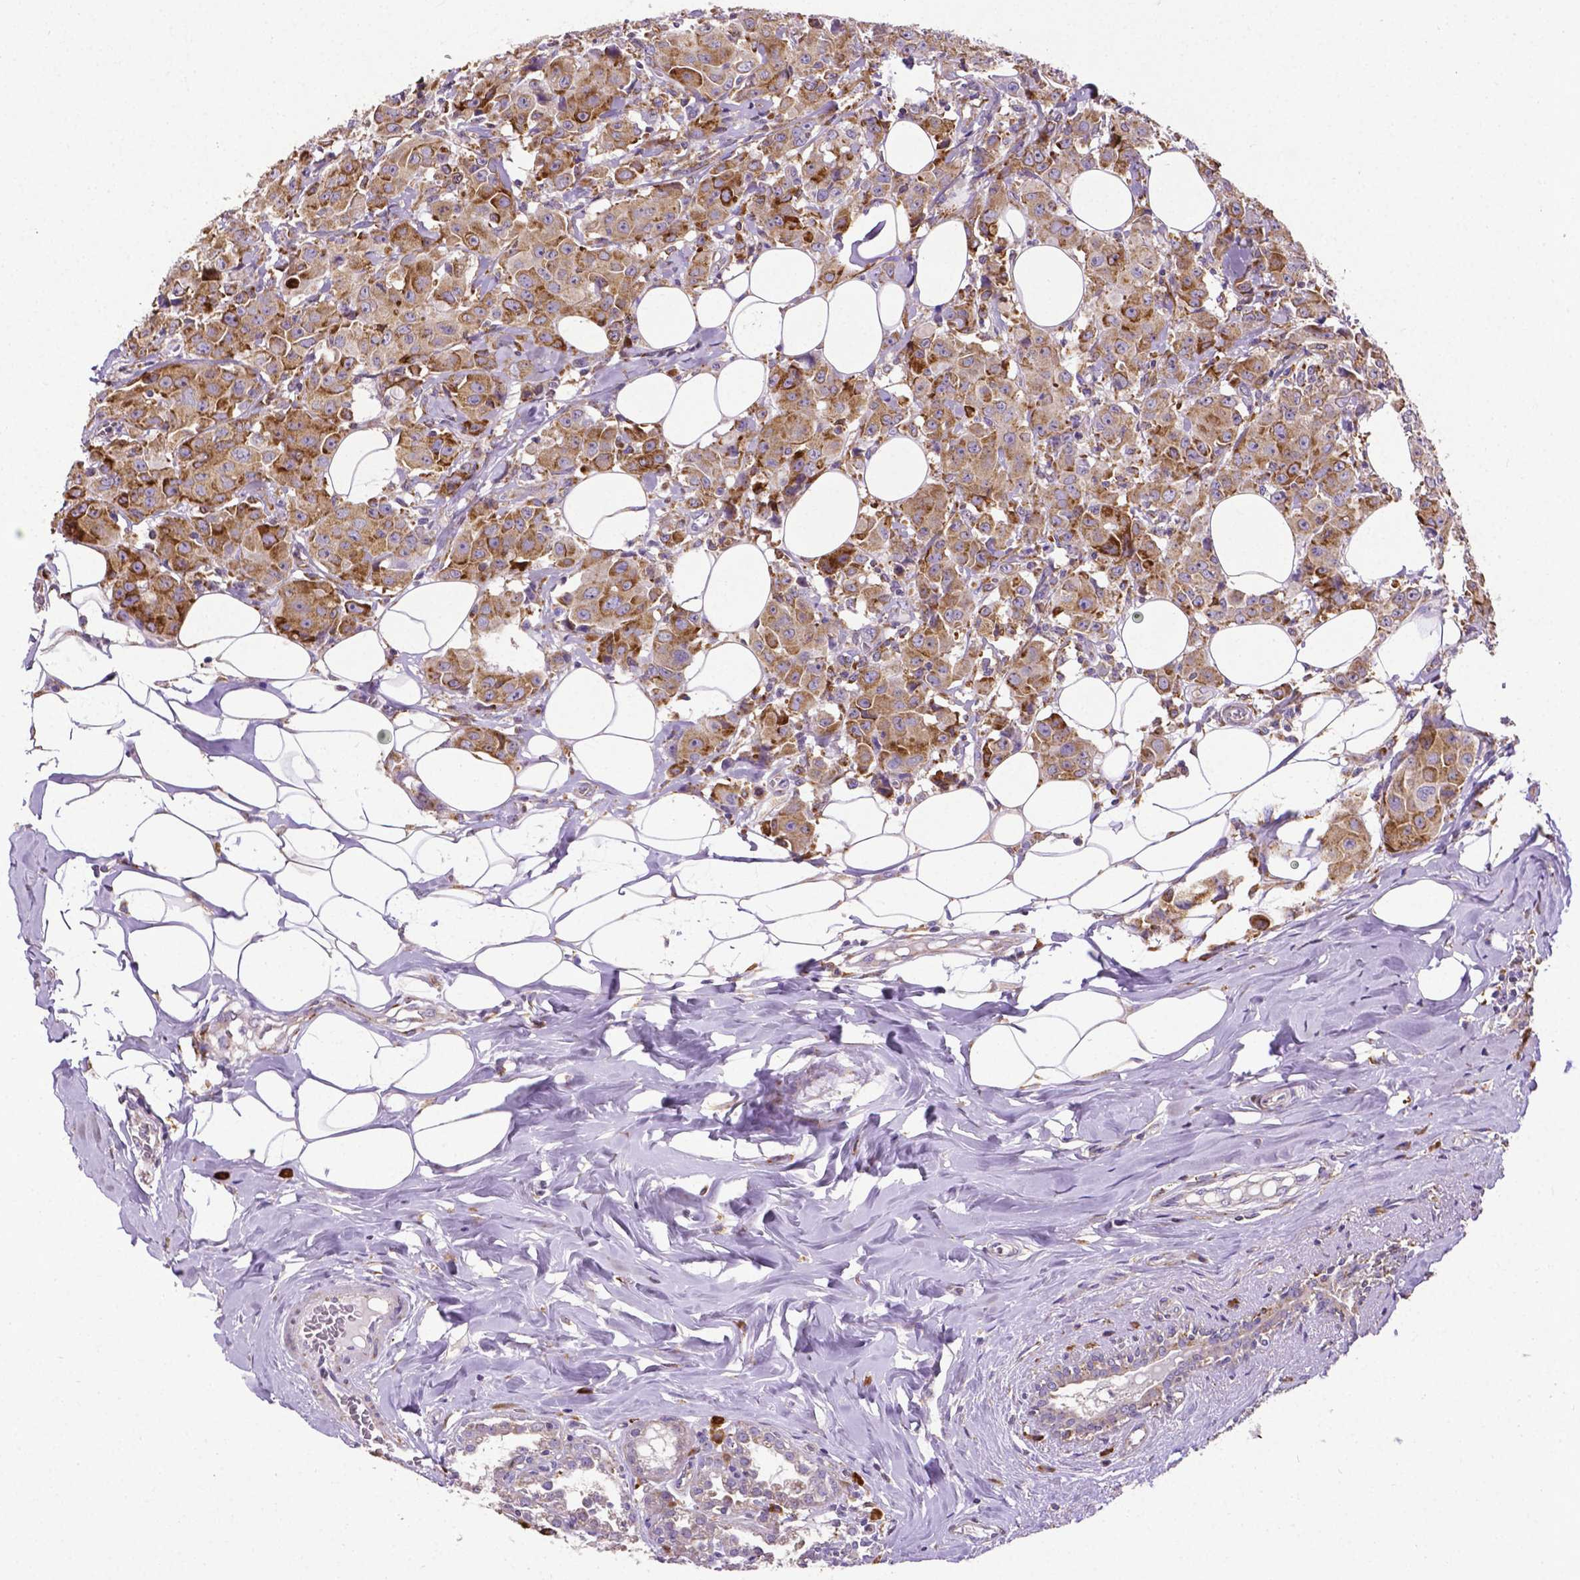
{"staining": {"intensity": "moderate", "quantity": ">75%", "location": "cytoplasmic/membranous"}, "tissue": "breast cancer", "cell_type": "Tumor cells", "image_type": "cancer", "snomed": [{"axis": "morphology", "description": "Normal tissue, NOS"}, {"axis": "morphology", "description": "Duct carcinoma"}, {"axis": "topography", "description": "Breast"}], "caption": "Immunohistochemical staining of breast cancer (intraductal carcinoma) displays medium levels of moderate cytoplasmic/membranous positivity in about >75% of tumor cells.", "gene": "MTDH", "patient": {"sex": "female", "age": 43}}